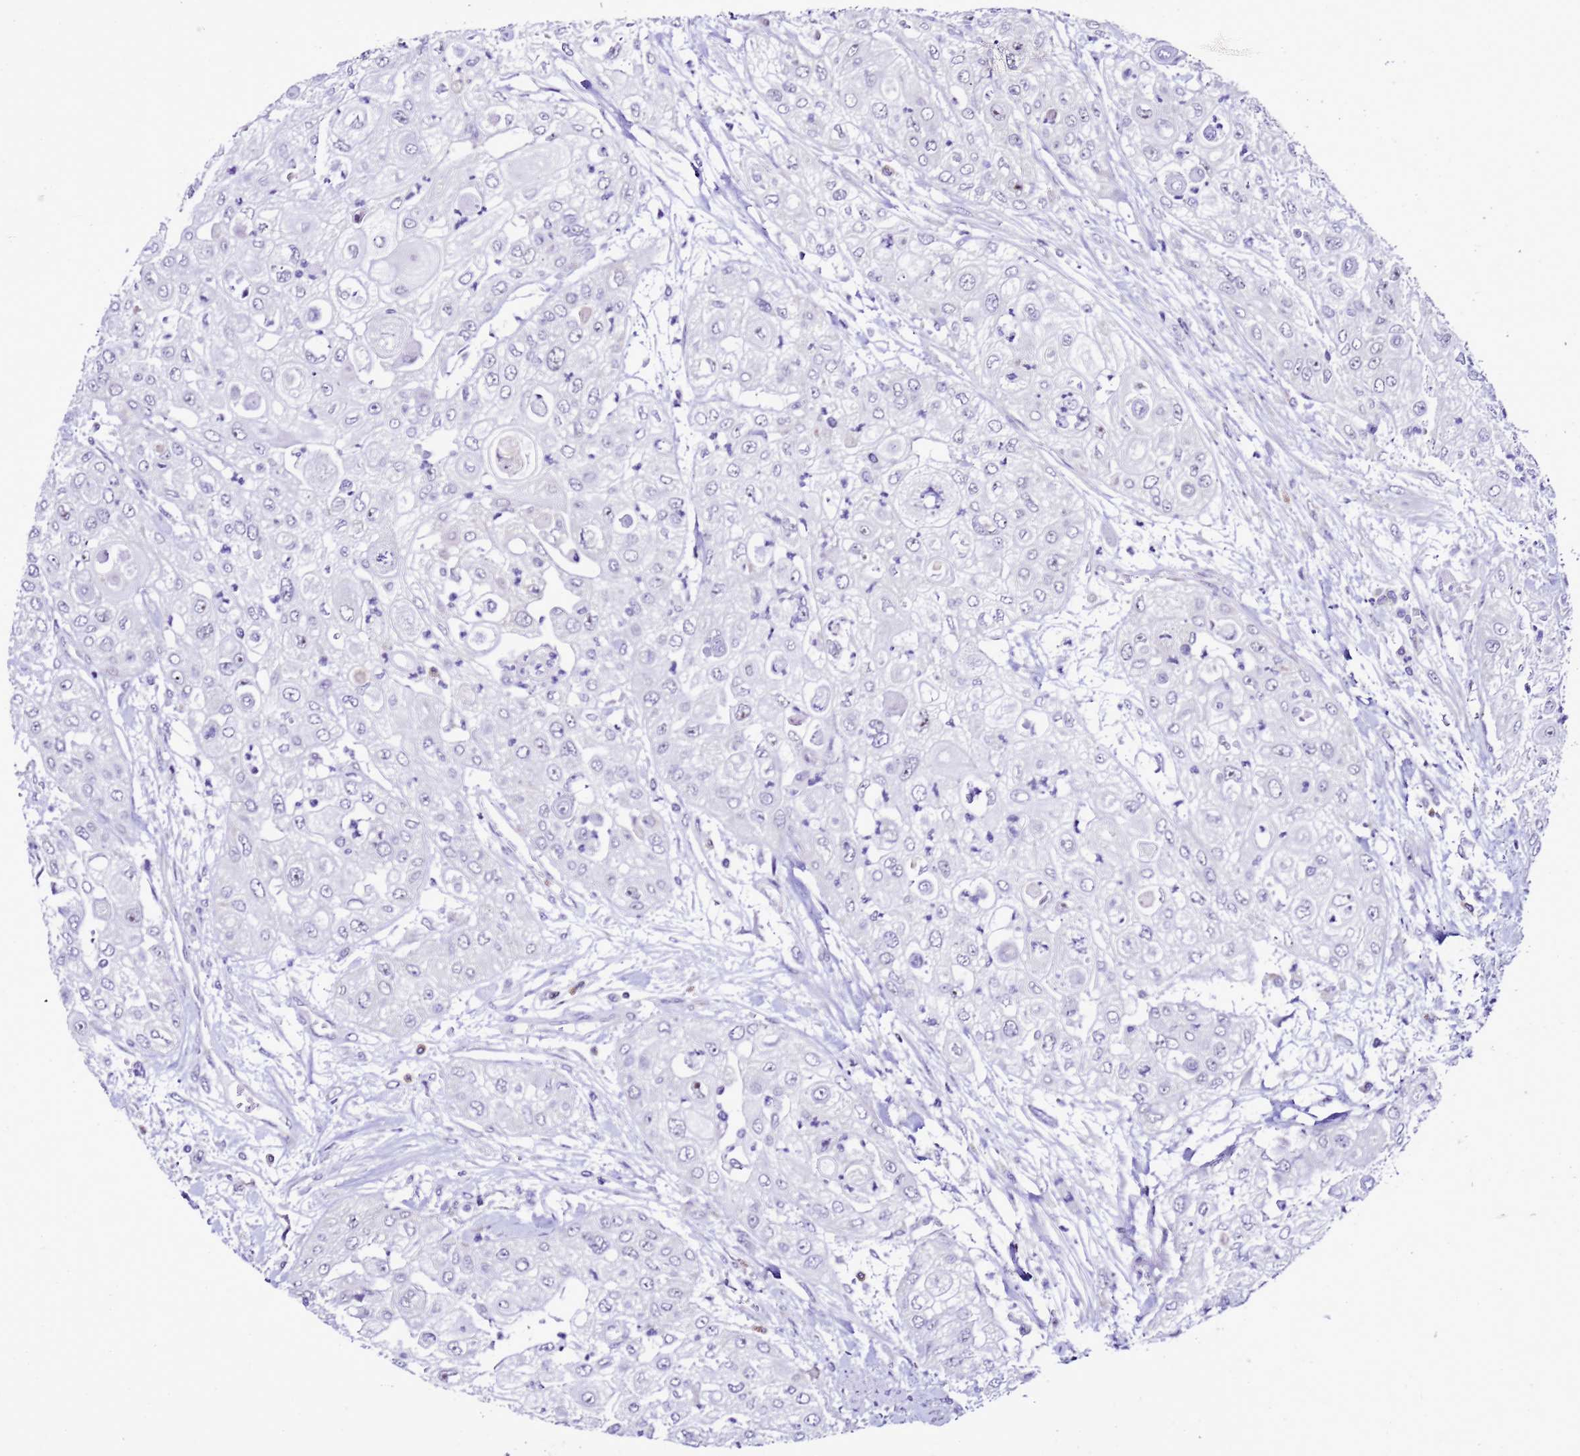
{"staining": {"intensity": "negative", "quantity": "none", "location": "none"}, "tissue": "urothelial cancer", "cell_type": "Tumor cells", "image_type": "cancer", "snomed": [{"axis": "morphology", "description": "Urothelial carcinoma, High grade"}, {"axis": "topography", "description": "Urinary bladder"}], "caption": "DAB immunohistochemical staining of high-grade urothelial carcinoma displays no significant staining in tumor cells.", "gene": "DPH6", "patient": {"sex": "female", "age": 79}}